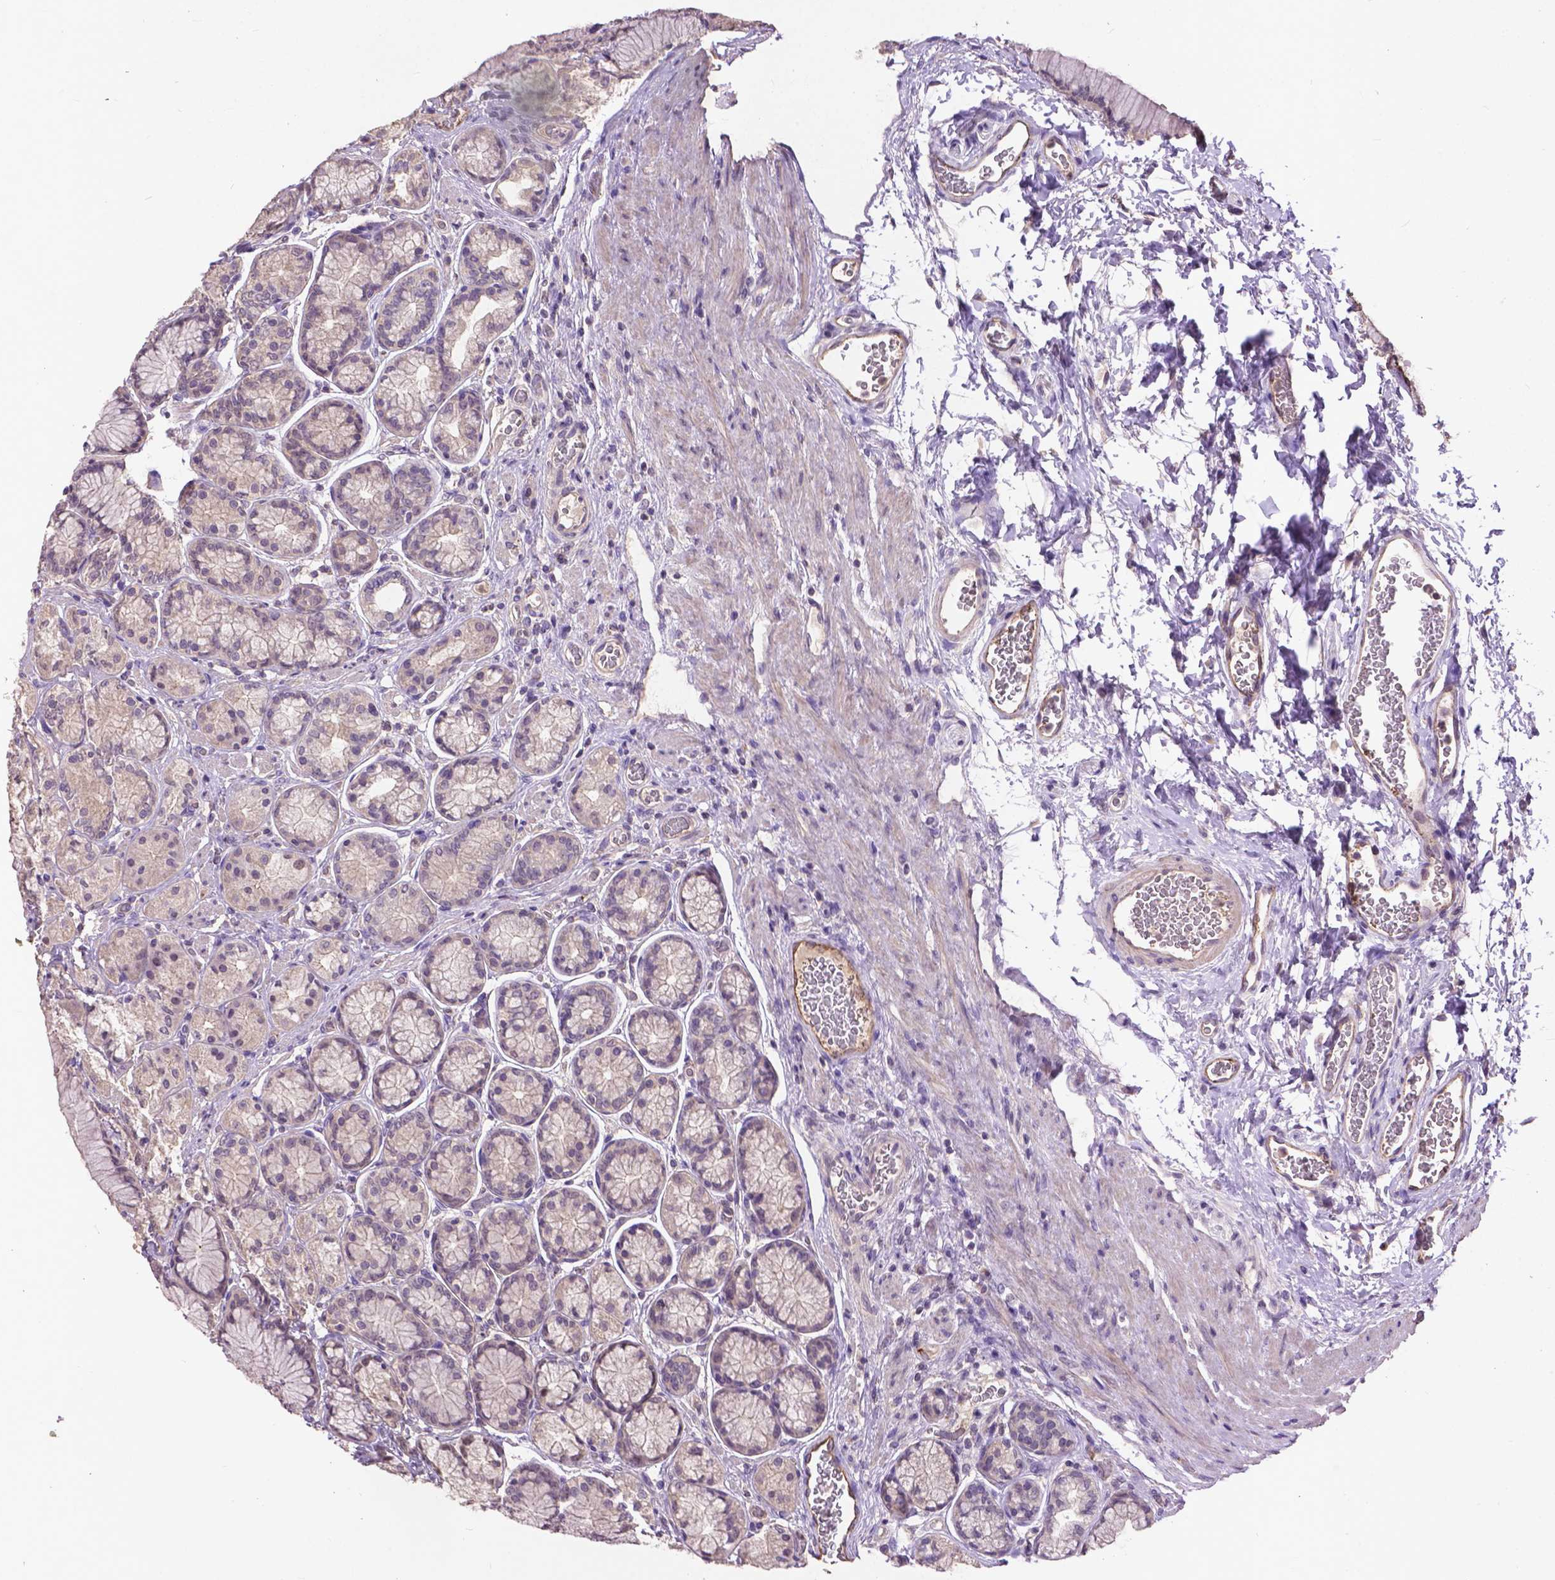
{"staining": {"intensity": "moderate", "quantity": "<25%", "location": "nuclear"}, "tissue": "stomach", "cell_type": "Glandular cells", "image_type": "normal", "snomed": [{"axis": "morphology", "description": "Normal tissue, NOS"}, {"axis": "morphology", "description": "Adenocarcinoma, NOS"}, {"axis": "morphology", "description": "Adenocarcinoma, High grade"}, {"axis": "topography", "description": "Stomach, upper"}, {"axis": "topography", "description": "Stomach"}], "caption": "The histopathology image shows staining of benign stomach, revealing moderate nuclear protein positivity (brown color) within glandular cells. The staining was performed using DAB to visualize the protein expression in brown, while the nuclei were stained in blue with hematoxylin (Magnification: 20x).", "gene": "ZNF337", "patient": {"sex": "female", "age": 65}}